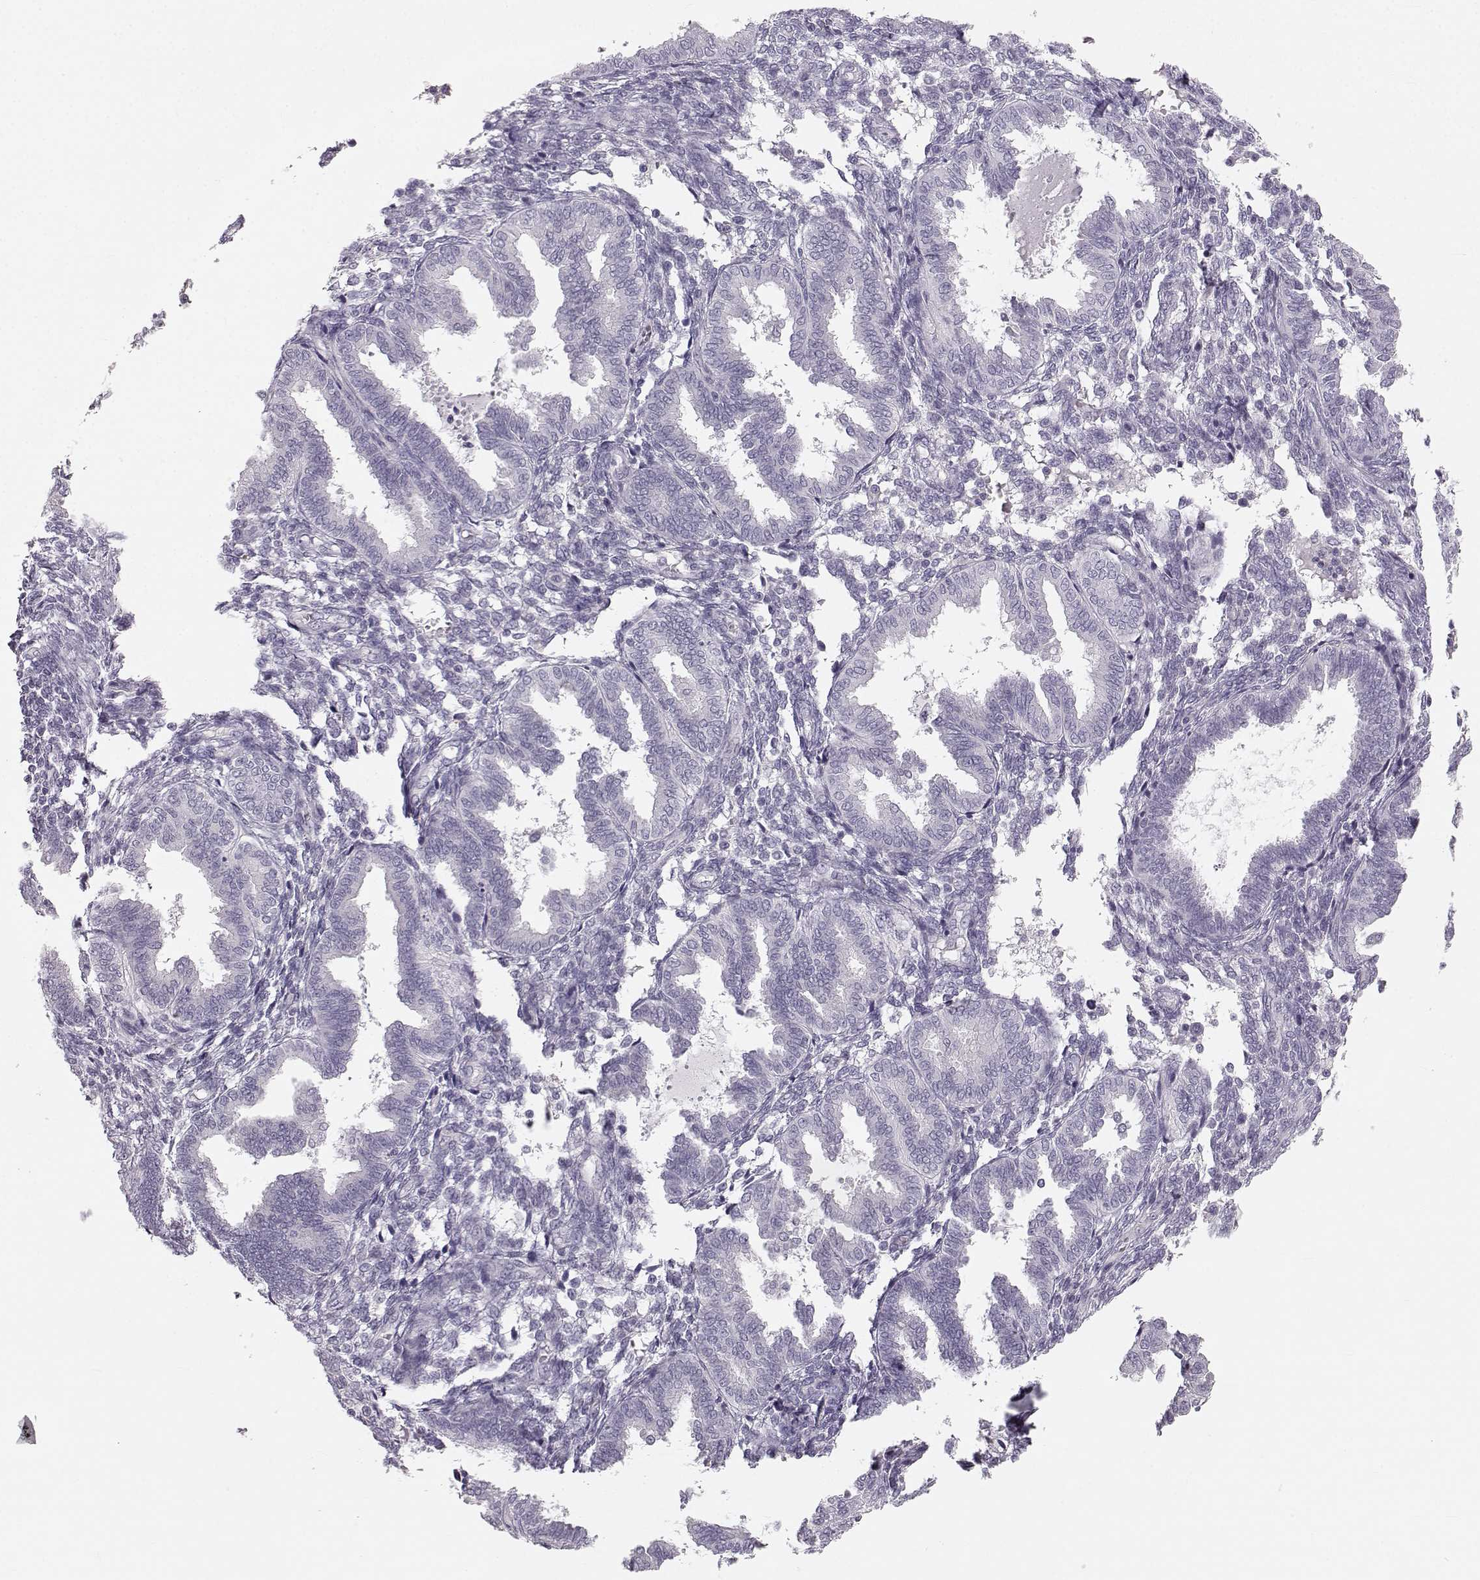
{"staining": {"intensity": "negative", "quantity": "none", "location": "none"}, "tissue": "endometrium", "cell_type": "Cells in endometrial stroma", "image_type": "normal", "snomed": [{"axis": "morphology", "description": "Normal tissue, NOS"}, {"axis": "topography", "description": "Endometrium"}], "caption": "DAB immunohistochemical staining of unremarkable human endometrium shows no significant positivity in cells in endometrial stroma.", "gene": "OIP5", "patient": {"sex": "female", "age": 42}}